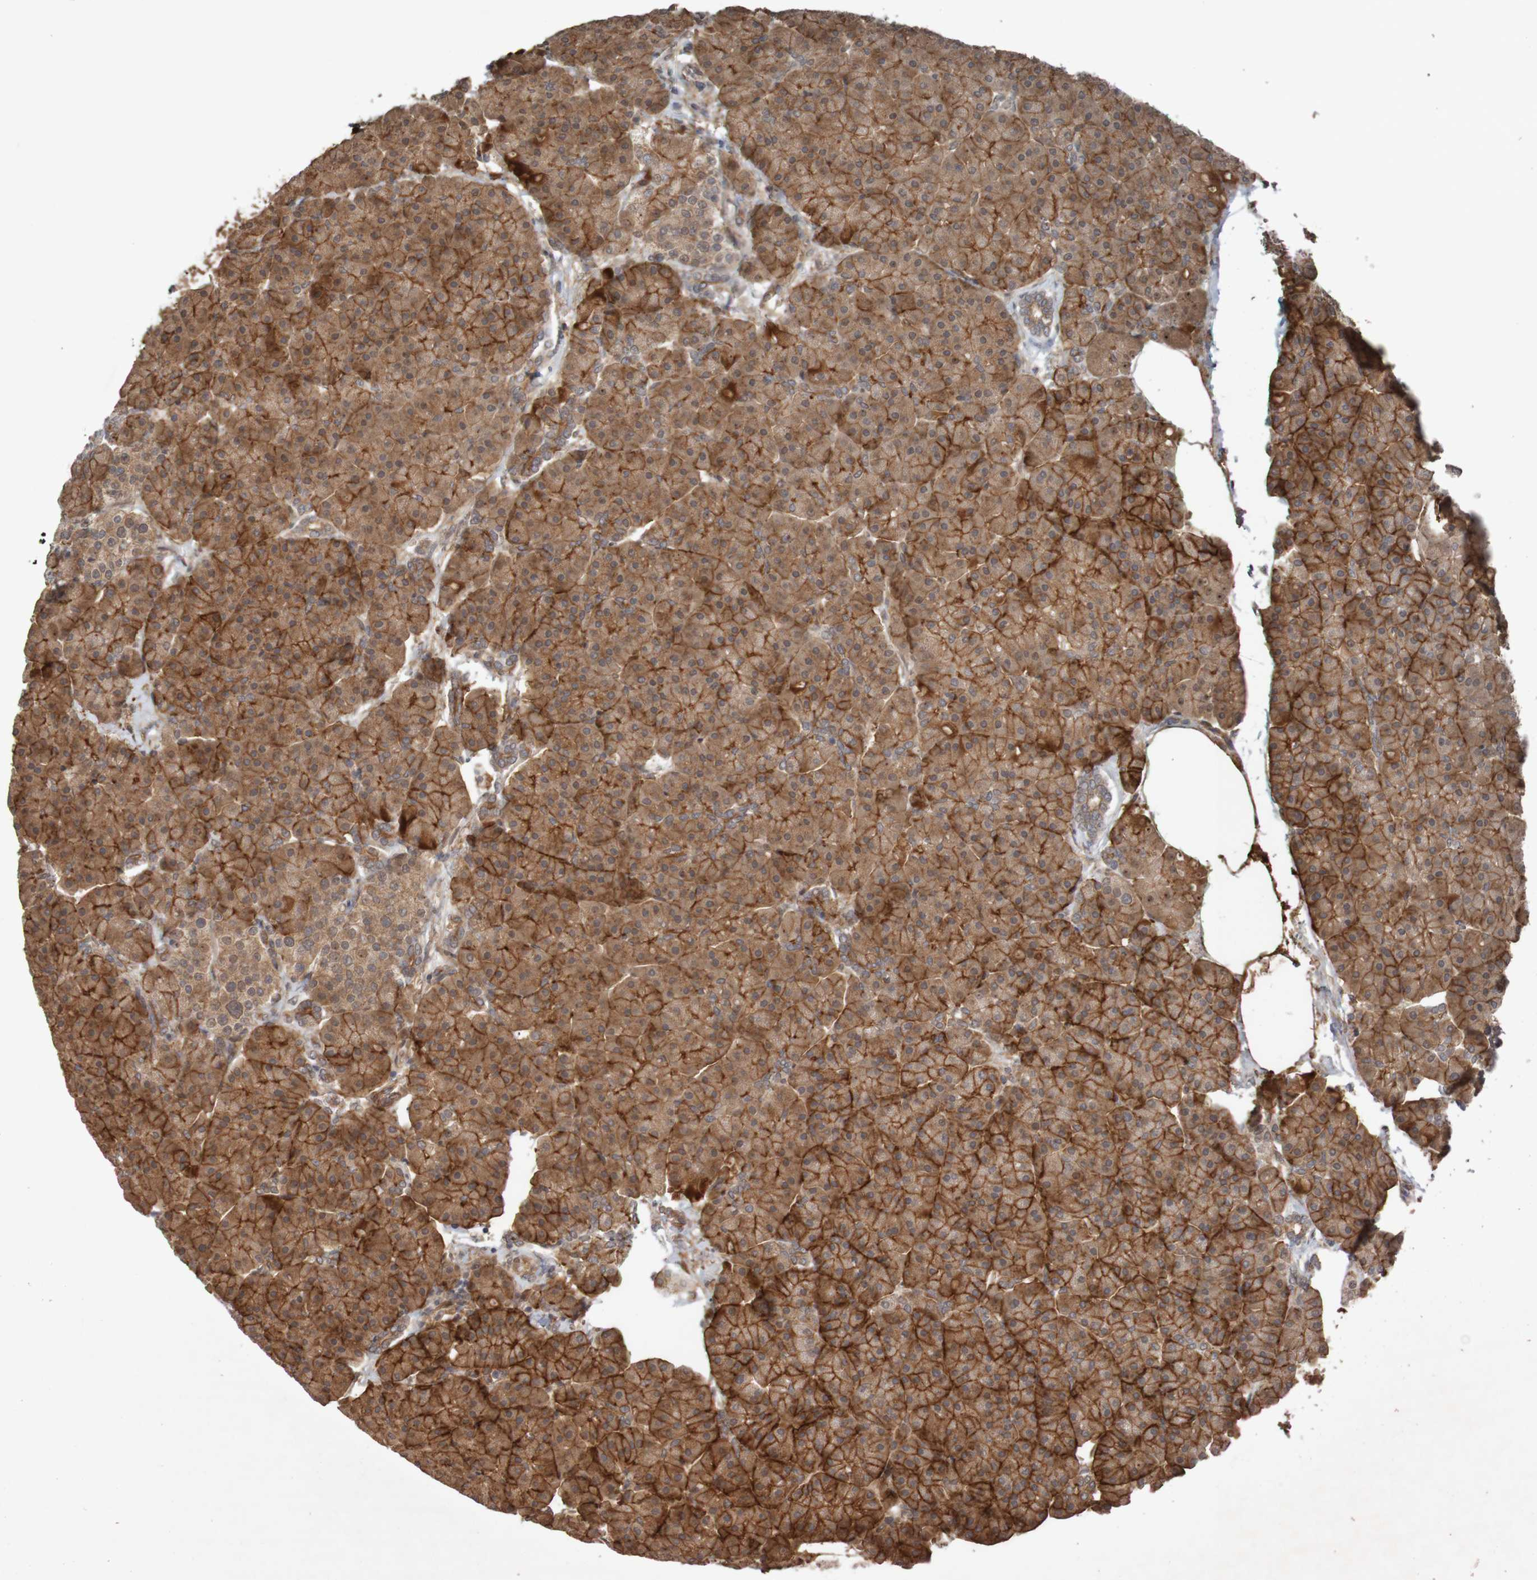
{"staining": {"intensity": "strong", "quantity": ">75%", "location": "cytoplasmic/membranous"}, "tissue": "pancreas", "cell_type": "Exocrine glandular cells", "image_type": "normal", "snomed": [{"axis": "morphology", "description": "Normal tissue, NOS"}, {"axis": "topography", "description": "Pancreas"}], "caption": "Immunohistochemistry (IHC) of normal human pancreas displays high levels of strong cytoplasmic/membranous staining in approximately >75% of exocrine glandular cells. (DAB (3,3'-diaminobenzidine) IHC with brightfield microscopy, high magnification).", "gene": "ARHGEF11", "patient": {"sex": "female", "age": 70}}